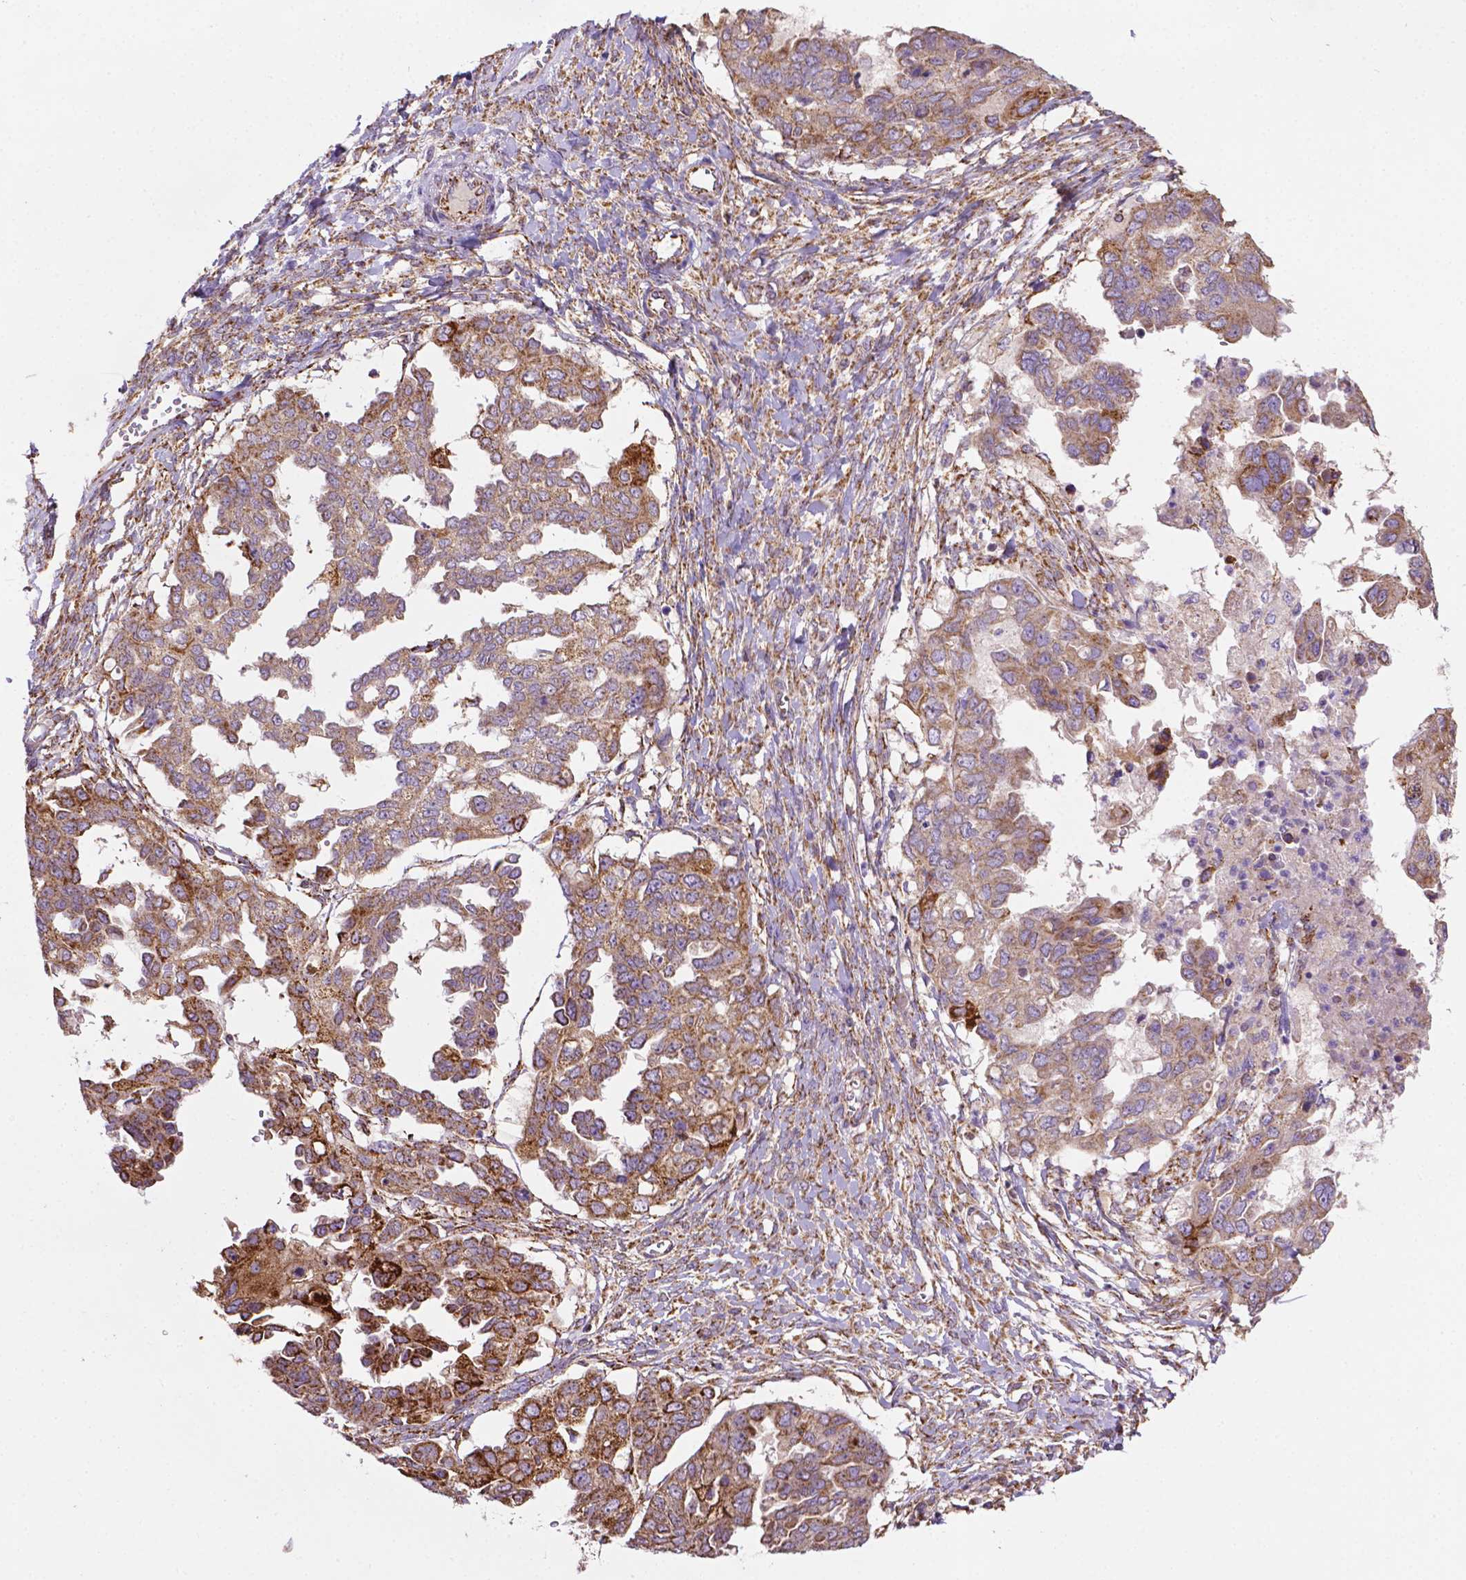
{"staining": {"intensity": "strong", "quantity": ">75%", "location": "cytoplasmic/membranous"}, "tissue": "ovarian cancer", "cell_type": "Tumor cells", "image_type": "cancer", "snomed": [{"axis": "morphology", "description": "Cystadenocarcinoma, serous, NOS"}, {"axis": "topography", "description": "Ovary"}], "caption": "IHC staining of ovarian cancer (serous cystadenocarcinoma), which reveals high levels of strong cytoplasmic/membranous staining in approximately >75% of tumor cells indicating strong cytoplasmic/membranous protein positivity. The staining was performed using DAB (3,3'-diaminobenzidine) (brown) for protein detection and nuclei were counterstained in hematoxylin (blue).", "gene": "ILVBL", "patient": {"sex": "female", "age": 53}}